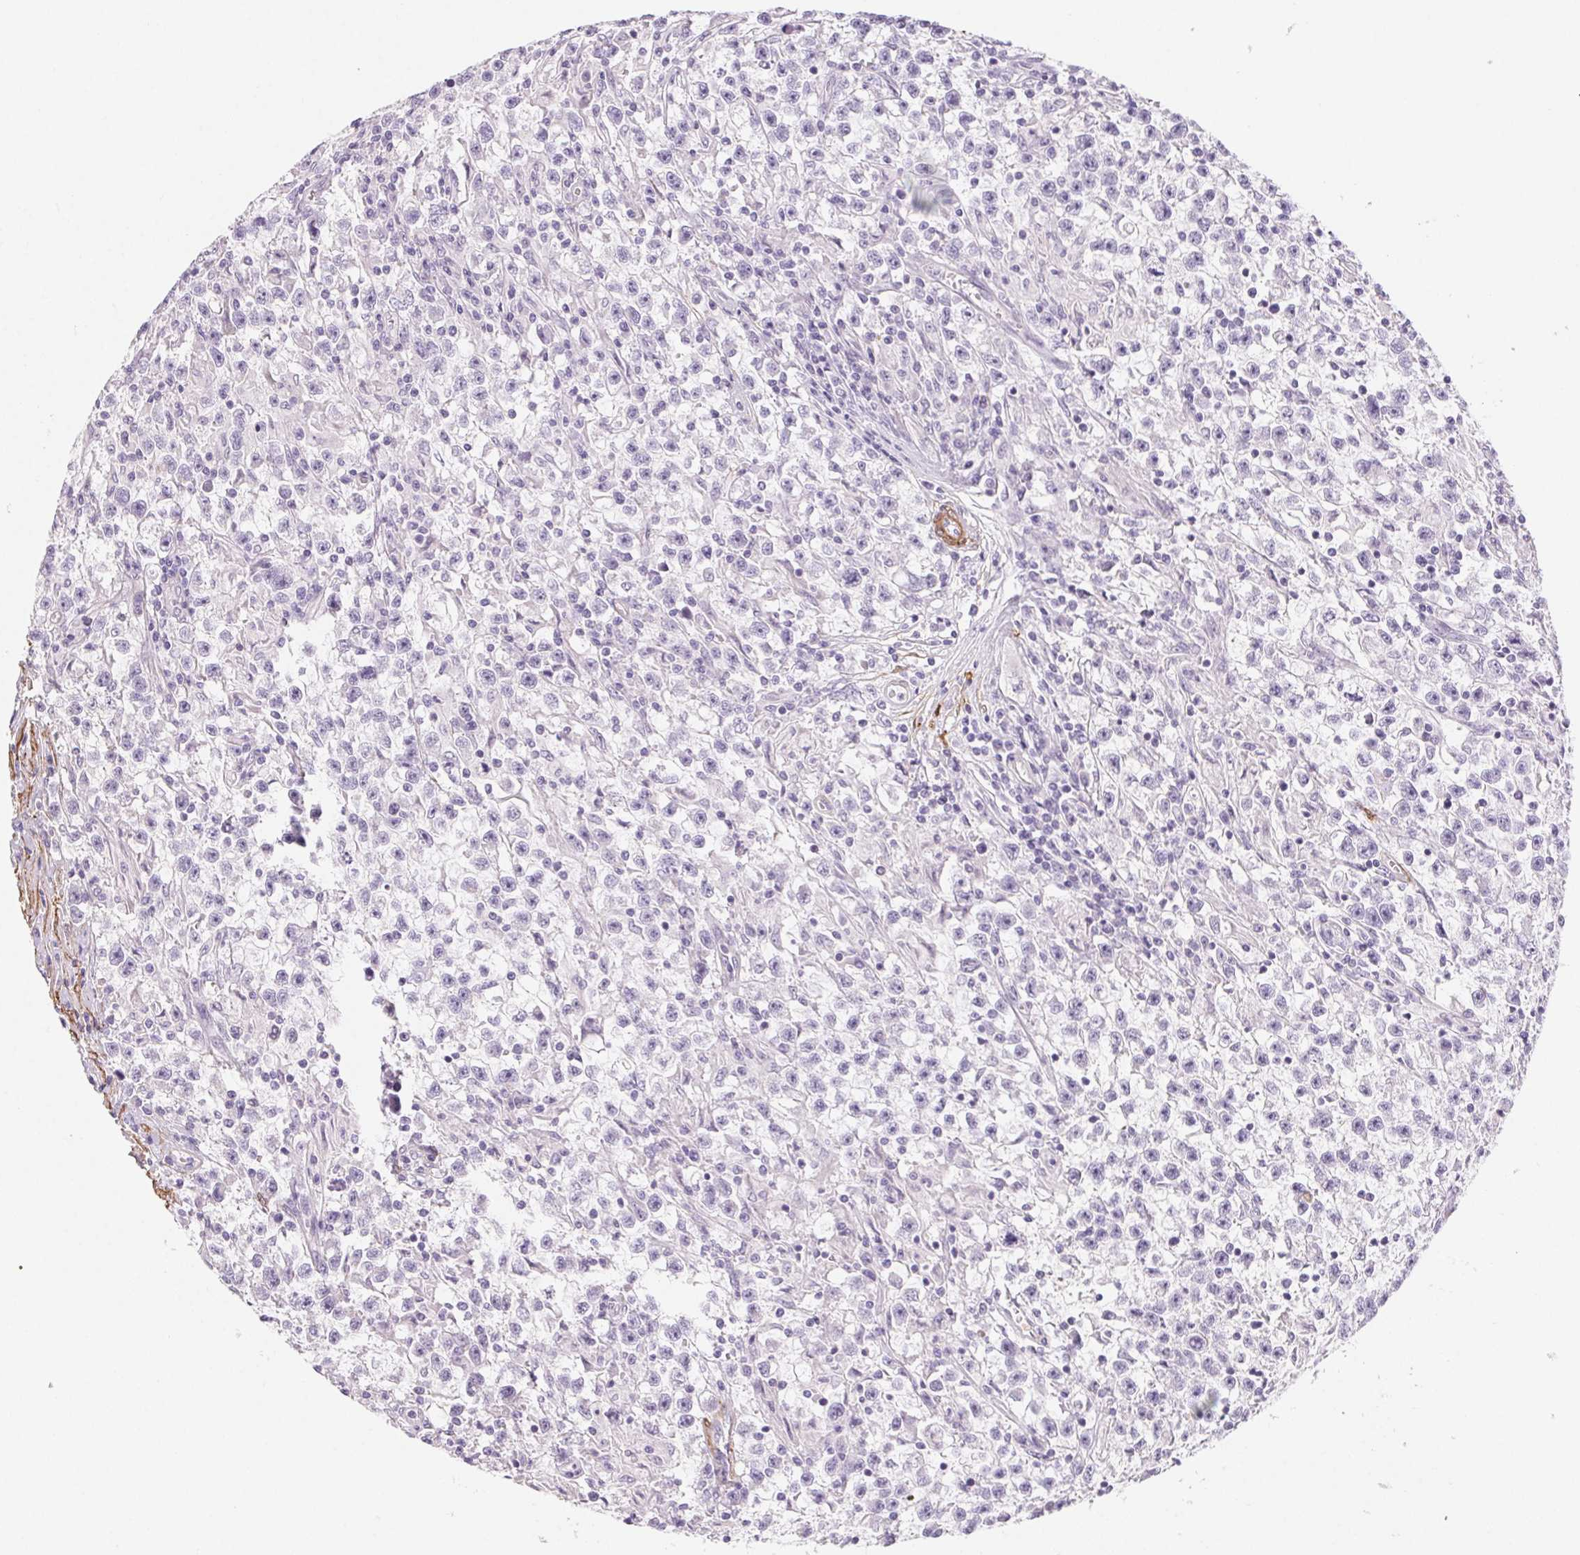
{"staining": {"intensity": "negative", "quantity": "none", "location": "none"}, "tissue": "testis cancer", "cell_type": "Tumor cells", "image_type": "cancer", "snomed": [{"axis": "morphology", "description": "Seminoma, NOS"}, {"axis": "topography", "description": "Testis"}], "caption": "A micrograph of testis cancer stained for a protein demonstrates no brown staining in tumor cells.", "gene": "GPX8", "patient": {"sex": "male", "age": 31}}